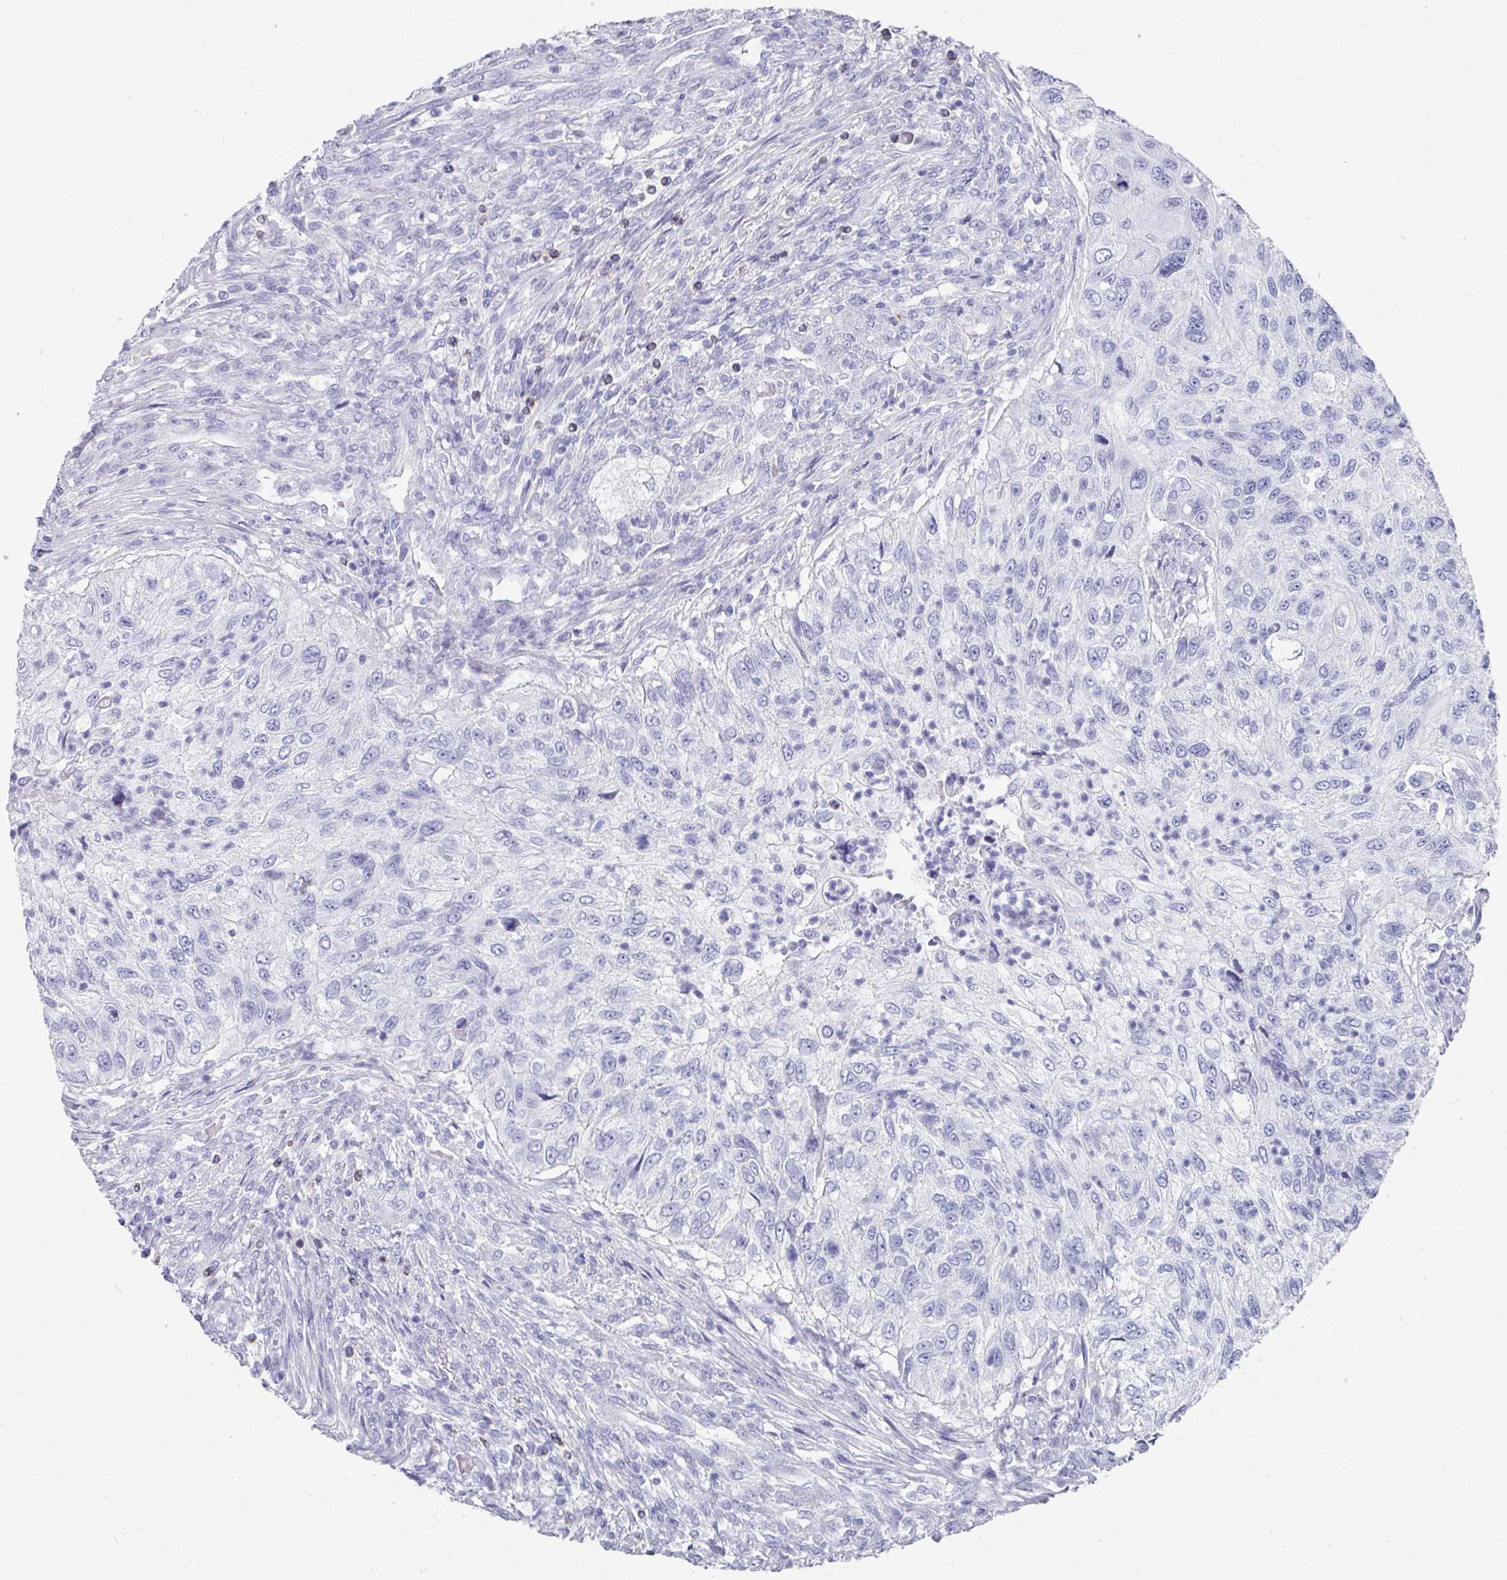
{"staining": {"intensity": "negative", "quantity": "none", "location": "none"}, "tissue": "urothelial cancer", "cell_type": "Tumor cells", "image_type": "cancer", "snomed": [{"axis": "morphology", "description": "Urothelial carcinoma, High grade"}, {"axis": "topography", "description": "Urinary bladder"}], "caption": "Histopathology image shows no protein staining in tumor cells of urothelial carcinoma (high-grade) tissue.", "gene": "SETBP1", "patient": {"sex": "female", "age": 60}}